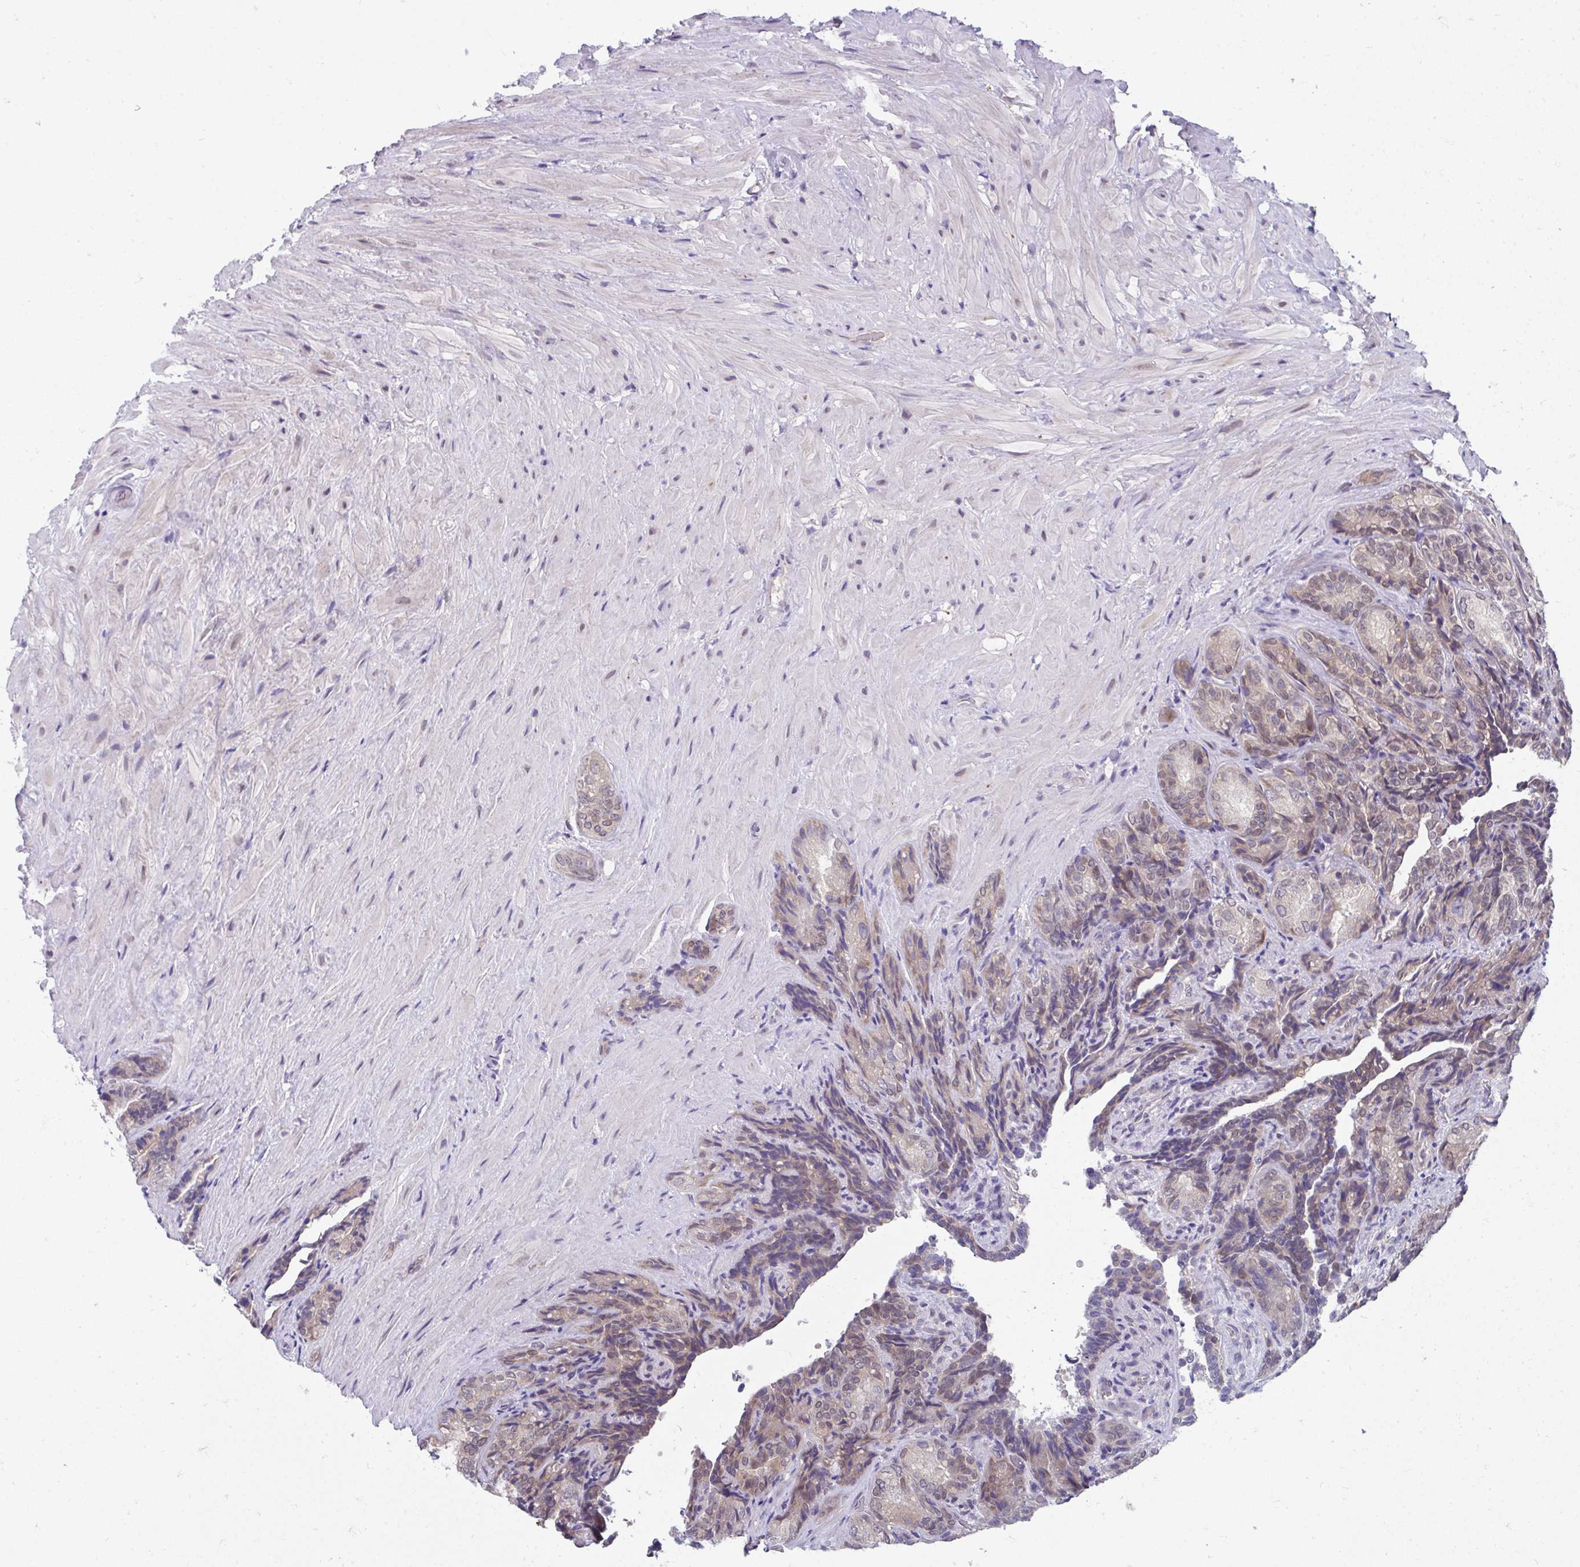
{"staining": {"intensity": "weak", "quantity": "25%-75%", "location": "cytoplasmic/membranous"}, "tissue": "seminal vesicle", "cell_type": "Glandular cells", "image_type": "normal", "snomed": [{"axis": "morphology", "description": "Normal tissue, NOS"}, {"axis": "topography", "description": "Seminal veicle"}], "caption": "Immunohistochemistry (IHC) of normal human seminal vesicle demonstrates low levels of weak cytoplasmic/membranous positivity in approximately 25%-75% of glandular cells.", "gene": "MROH8", "patient": {"sex": "male", "age": 68}}